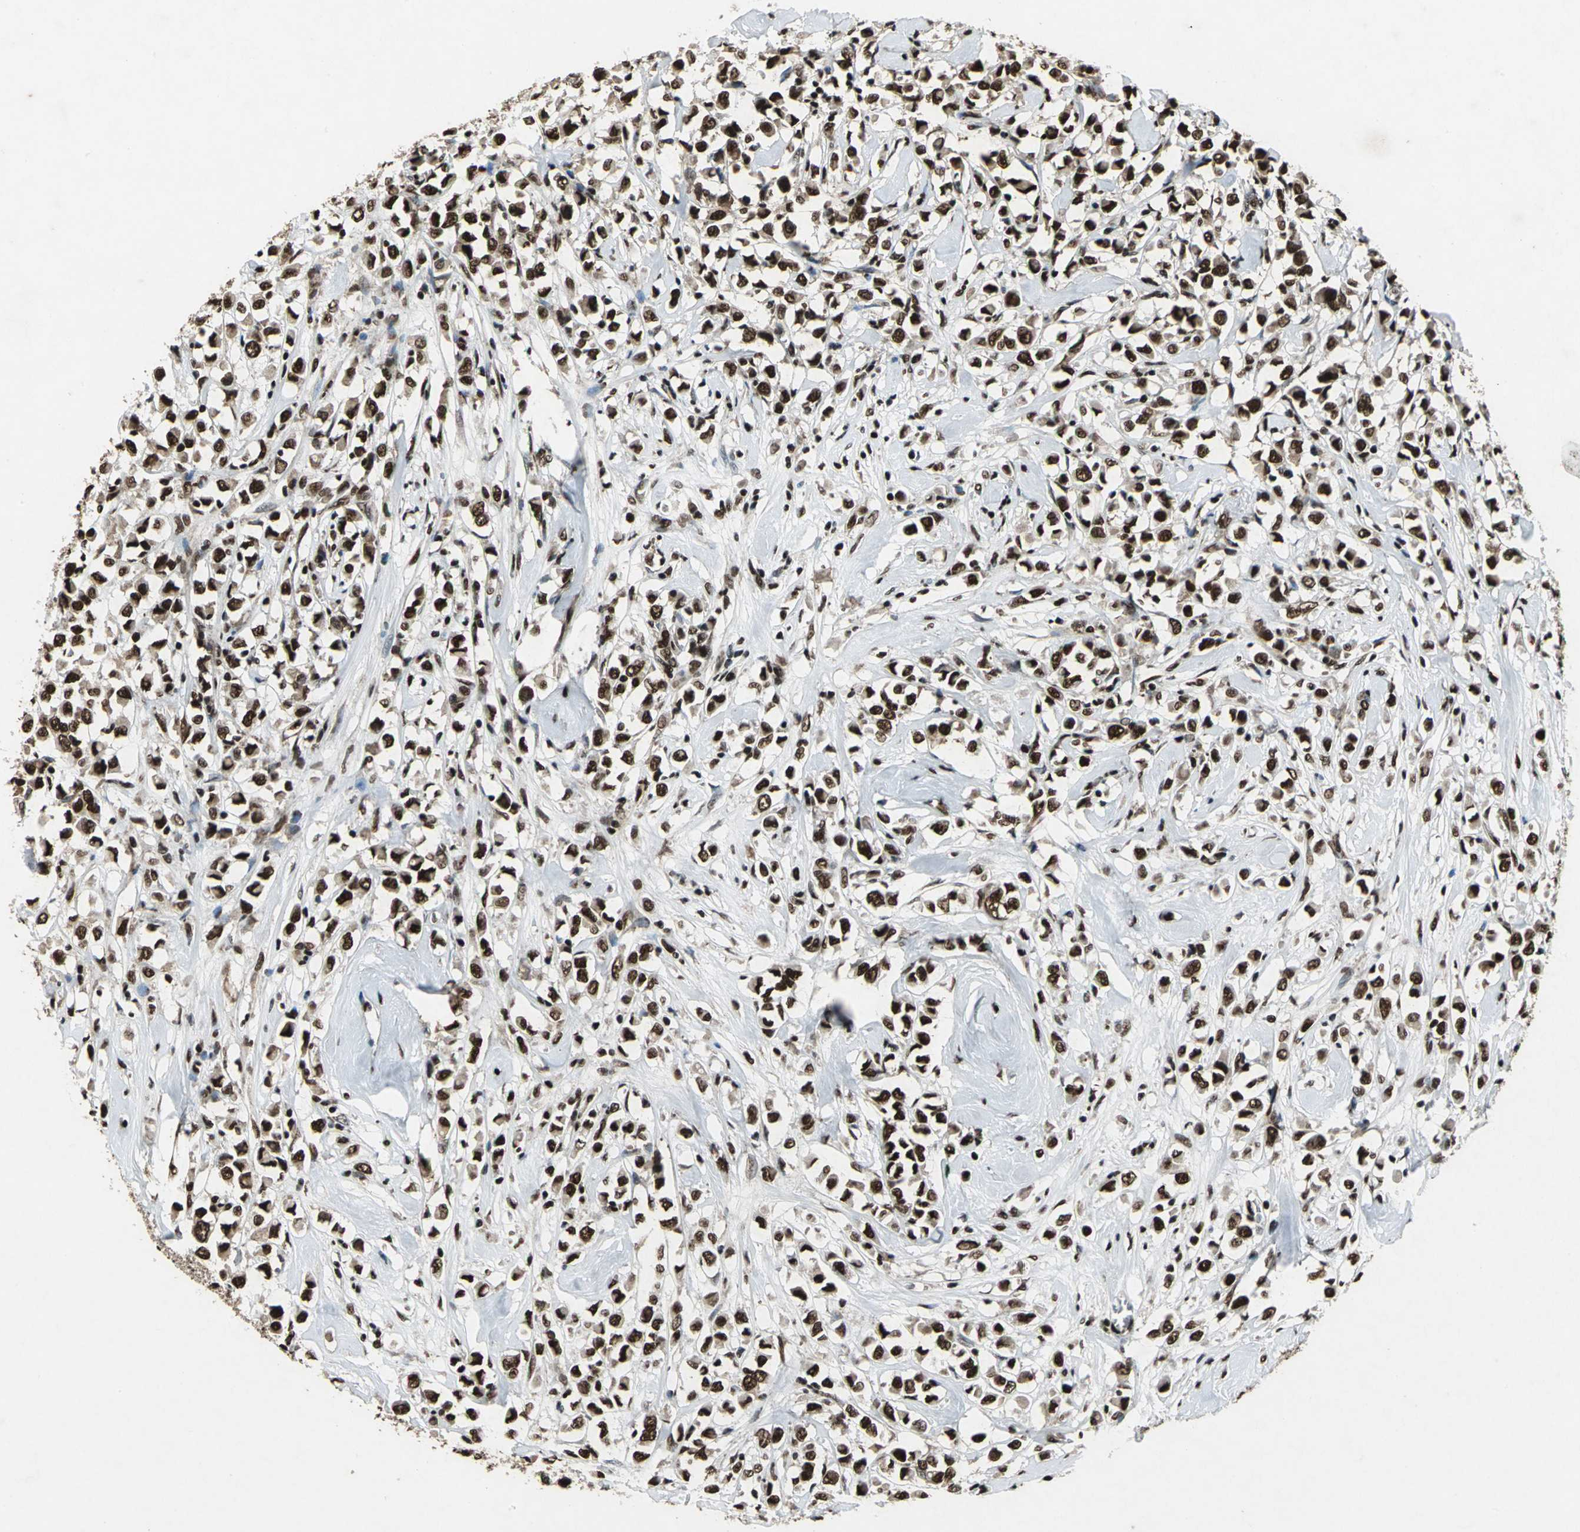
{"staining": {"intensity": "strong", "quantity": ">75%", "location": "nuclear"}, "tissue": "breast cancer", "cell_type": "Tumor cells", "image_type": "cancer", "snomed": [{"axis": "morphology", "description": "Duct carcinoma"}, {"axis": "topography", "description": "Breast"}], "caption": "A high-resolution histopathology image shows immunohistochemistry (IHC) staining of breast cancer (intraductal carcinoma), which reveals strong nuclear expression in approximately >75% of tumor cells. (DAB (3,3'-diaminobenzidine) IHC, brown staining for protein, blue staining for nuclei).", "gene": "MTA2", "patient": {"sex": "female", "age": 61}}